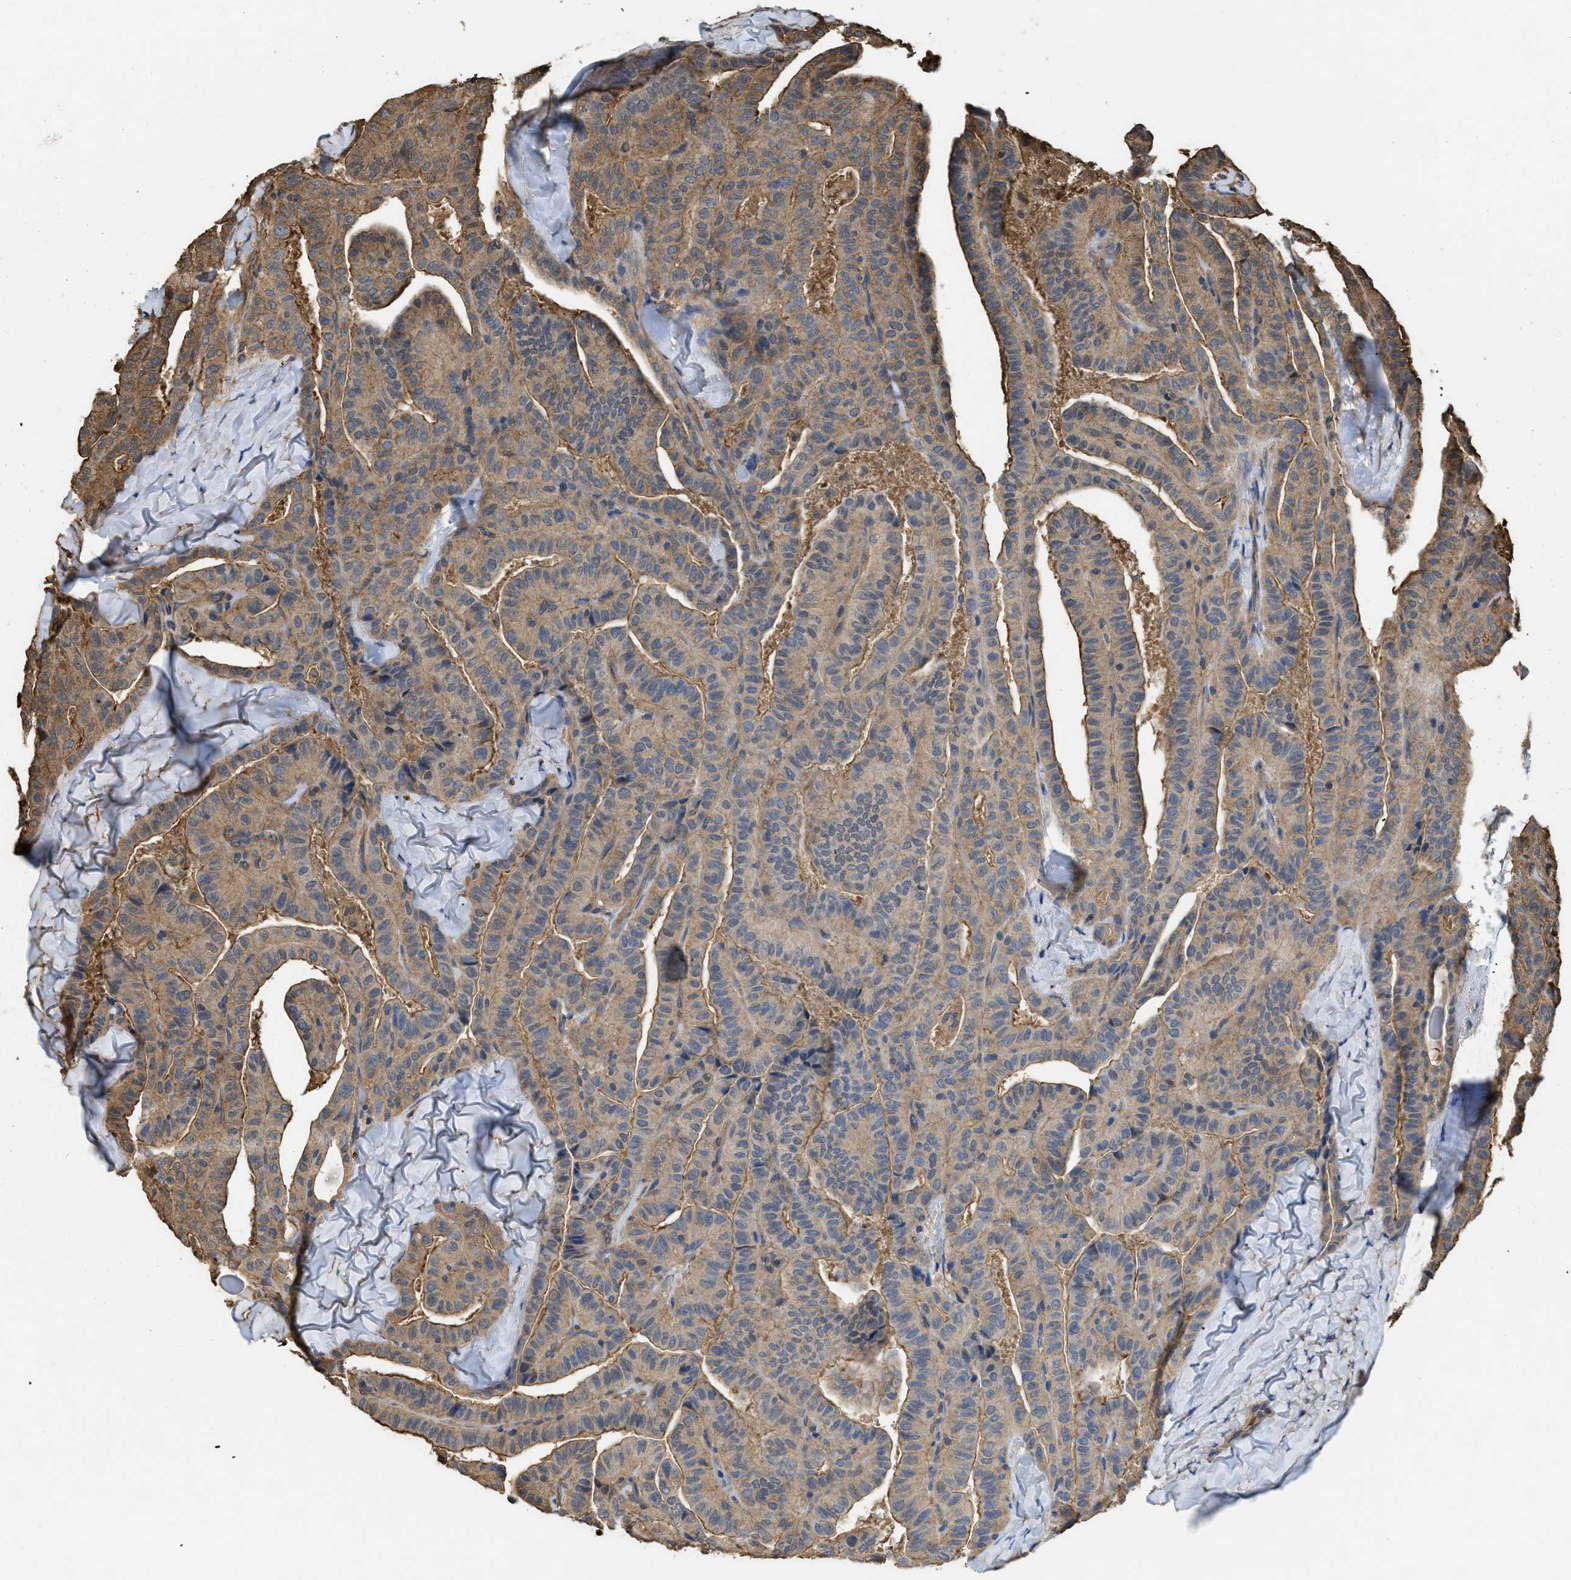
{"staining": {"intensity": "moderate", "quantity": ">75%", "location": "cytoplasmic/membranous"}, "tissue": "thyroid cancer", "cell_type": "Tumor cells", "image_type": "cancer", "snomed": [{"axis": "morphology", "description": "Papillary adenocarcinoma, NOS"}, {"axis": "topography", "description": "Thyroid gland"}], "caption": "Moderate cytoplasmic/membranous expression is seen in about >75% of tumor cells in thyroid cancer (papillary adenocarcinoma). Immunohistochemistry stains the protein in brown and the nuclei are stained blue.", "gene": "CALM1", "patient": {"sex": "male", "age": 77}}